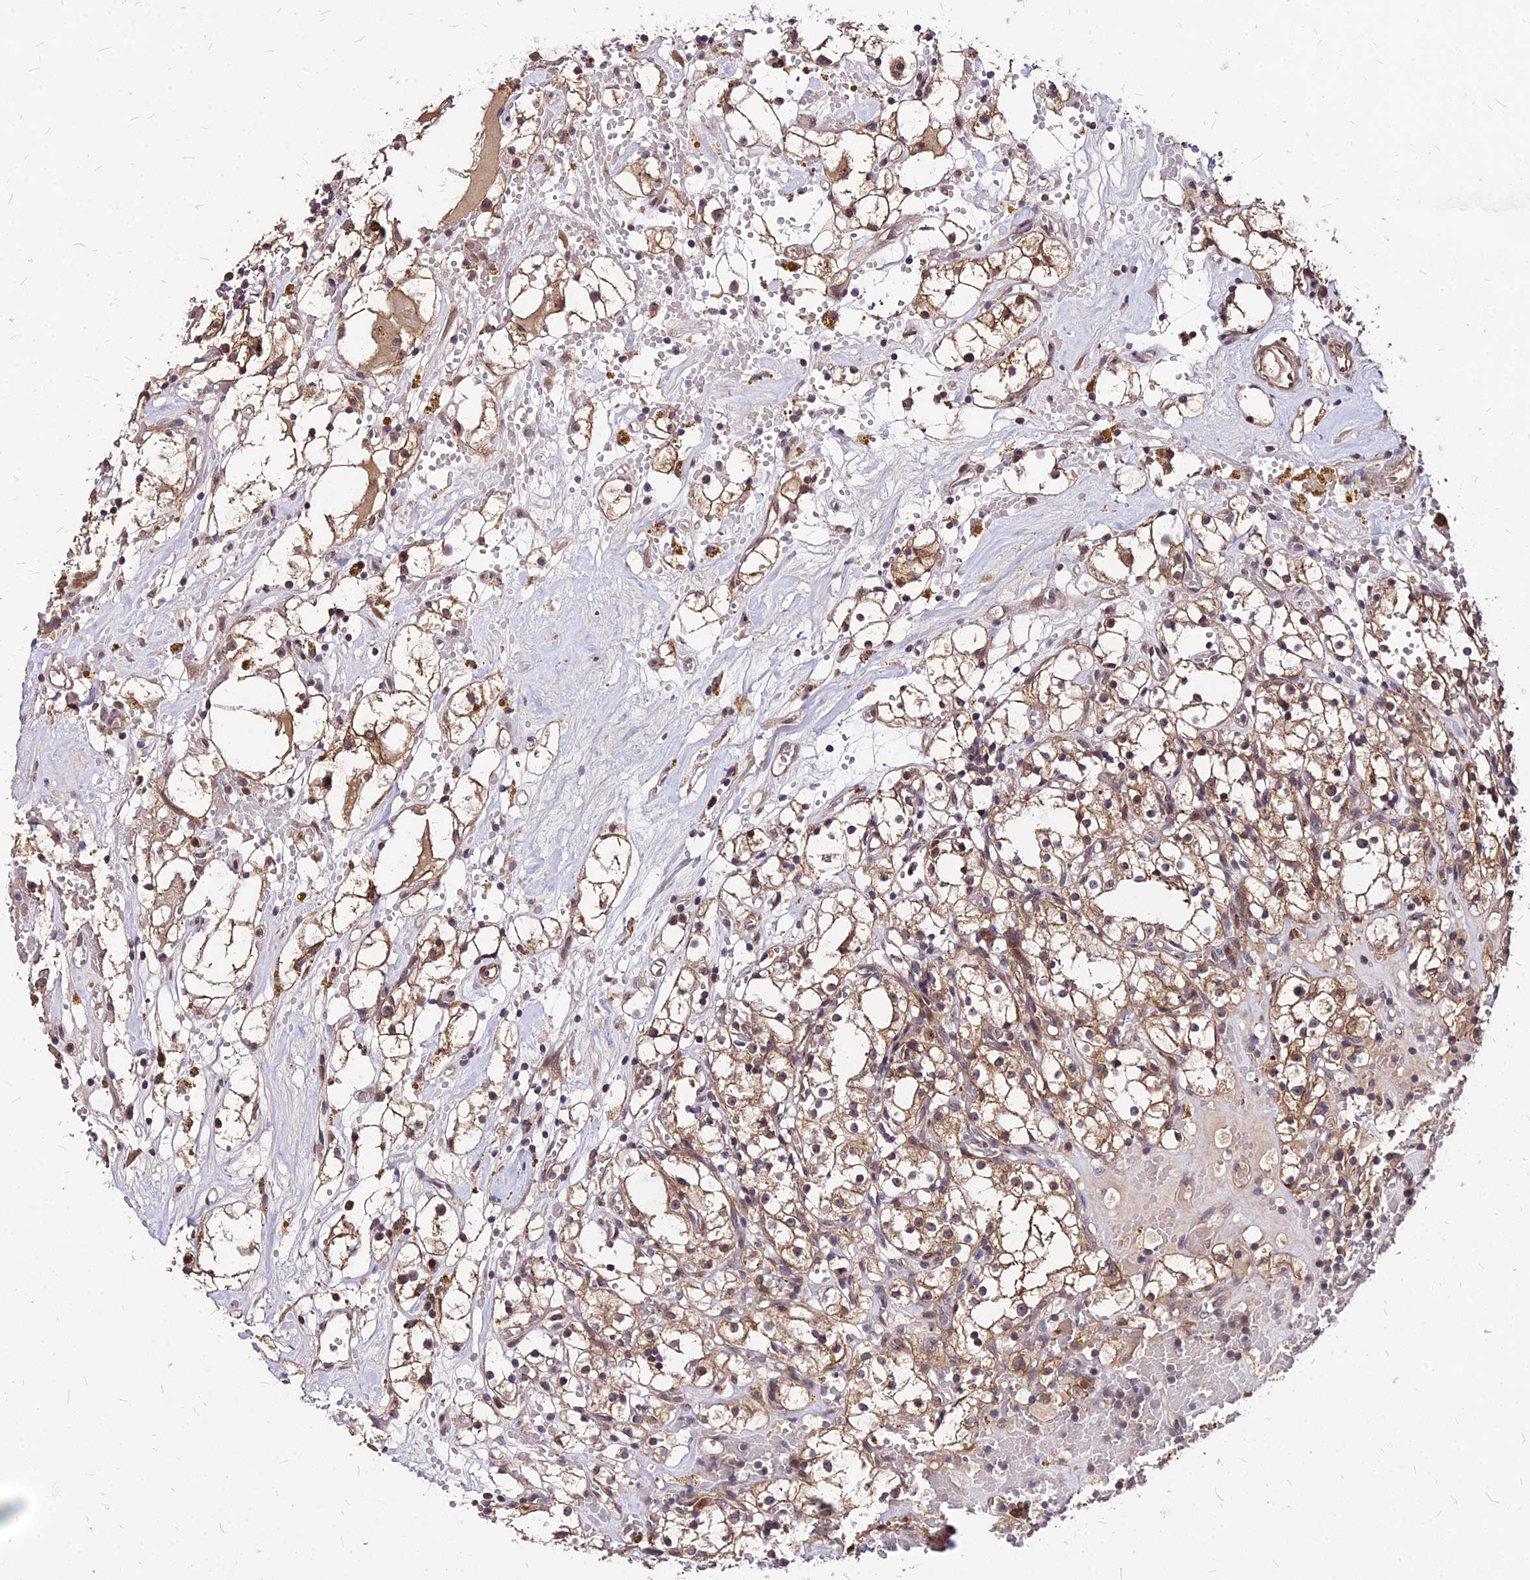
{"staining": {"intensity": "moderate", "quantity": ">75%", "location": "cytoplasmic/membranous"}, "tissue": "renal cancer", "cell_type": "Tumor cells", "image_type": "cancer", "snomed": [{"axis": "morphology", "description": "Adenocarcinoma, NOS"}, {"axis": "topography", "description": "Kidney"}], "caption": "Moderate cytoplasmic/membranous staining for a protein is seen in approximately >75% of tumor cells of renal adenocarcinoma using immunohistochemistry (IHC).", "gene": "APBA3", "patient": {"sex": "male", "age": 56}}